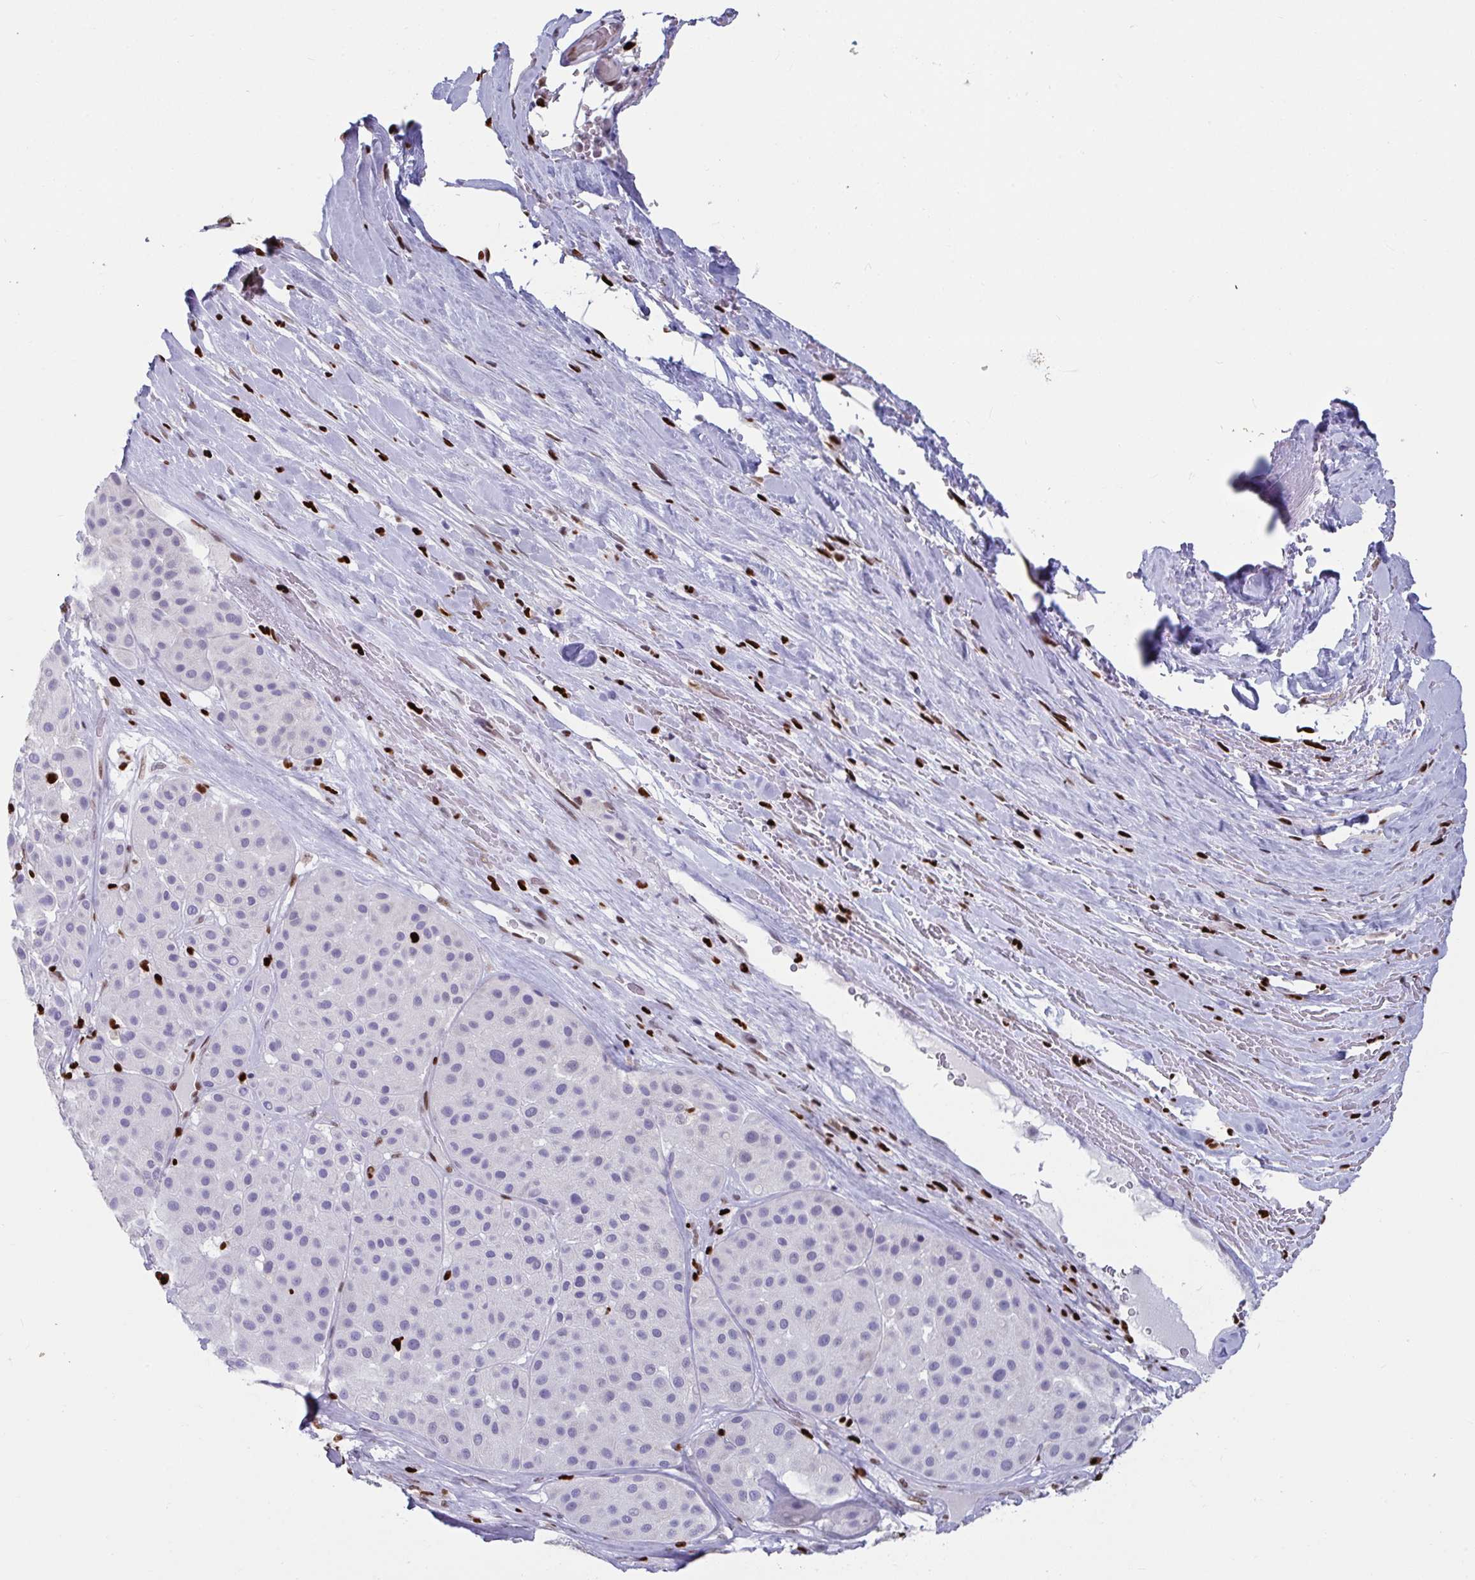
{"staining": {"intensity": "negative", "quantity": "none", "location": "none"}, "tissue": "melanoma", "cell_type": "Tumor cells", "image_type": "cancer", "snomed": [{"axis": "morphology", "description": "Malignant melanoma, Metastatic site"}, {"axis": "topography", "description": "Smooth muscle"}], "caption": "A photomicrograph of human melanoma is negative for staining in tumor cells.", "gene": "ZNF586", "patient": {"sex": "male", "age": 41}}